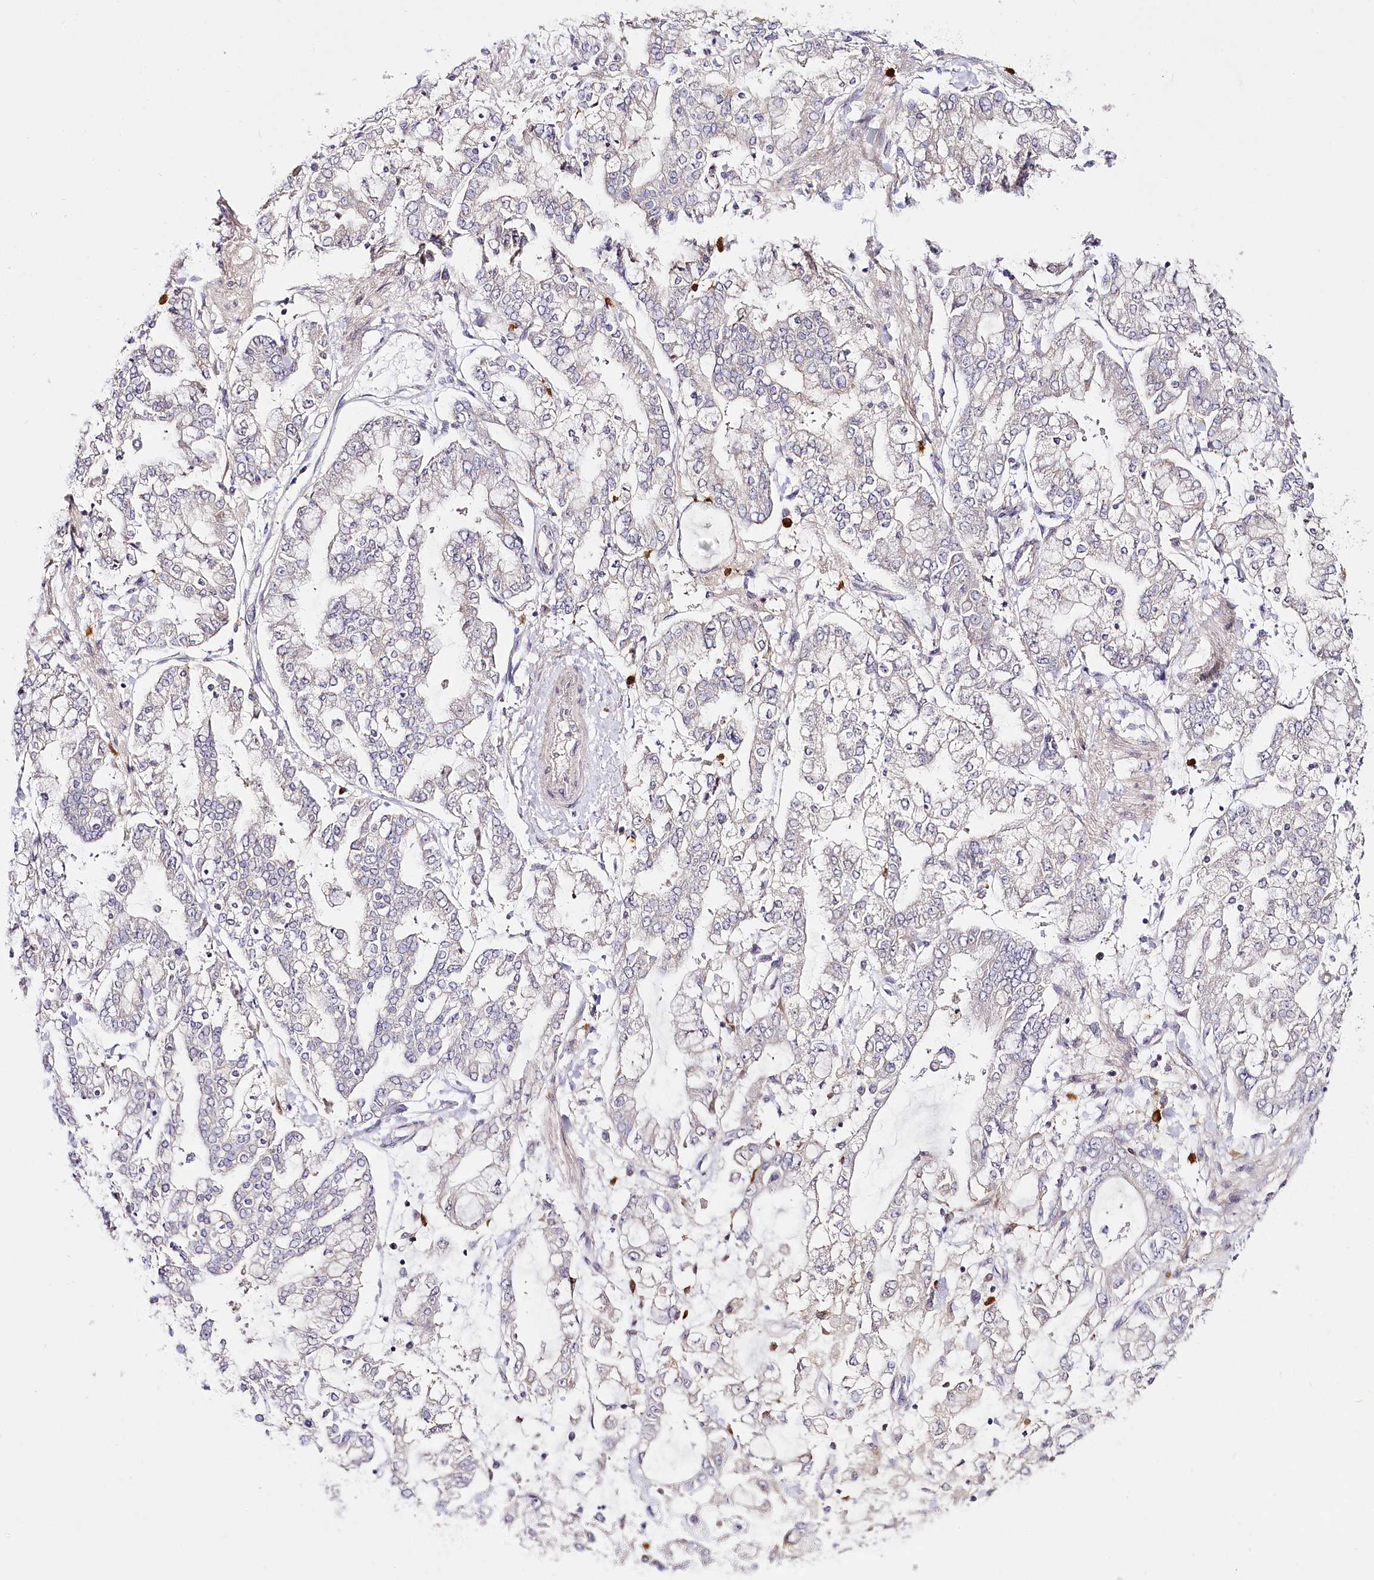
{"staining": {"intensity": "negative", "quantity": "none", "location": "none"}, "tissue": "stomach cancer", "cell_type": "Tumor cells", "image_type": "cancer", "snomed": [{"axis": "morphology", "description": "Normal tissue, NOS"}, {"axis": "morphology", "description": "Adenocarcinoma, NOS"}, {"axis": "topography", "description": "Stomach, upper"}, {"axis": "topography", "description": "Stomach"}], "caption": "Immunohistochemical staining of human stomach cancer displays no significant positivity in tumor cells. The staining was performed using DAB to visualize the protein expression in brown, while the nuclei were stained in blue with hematoxylin (Magnification: 20x).", "gene": "VWA5A", "patient": {"sex": "male", "age": 76}}